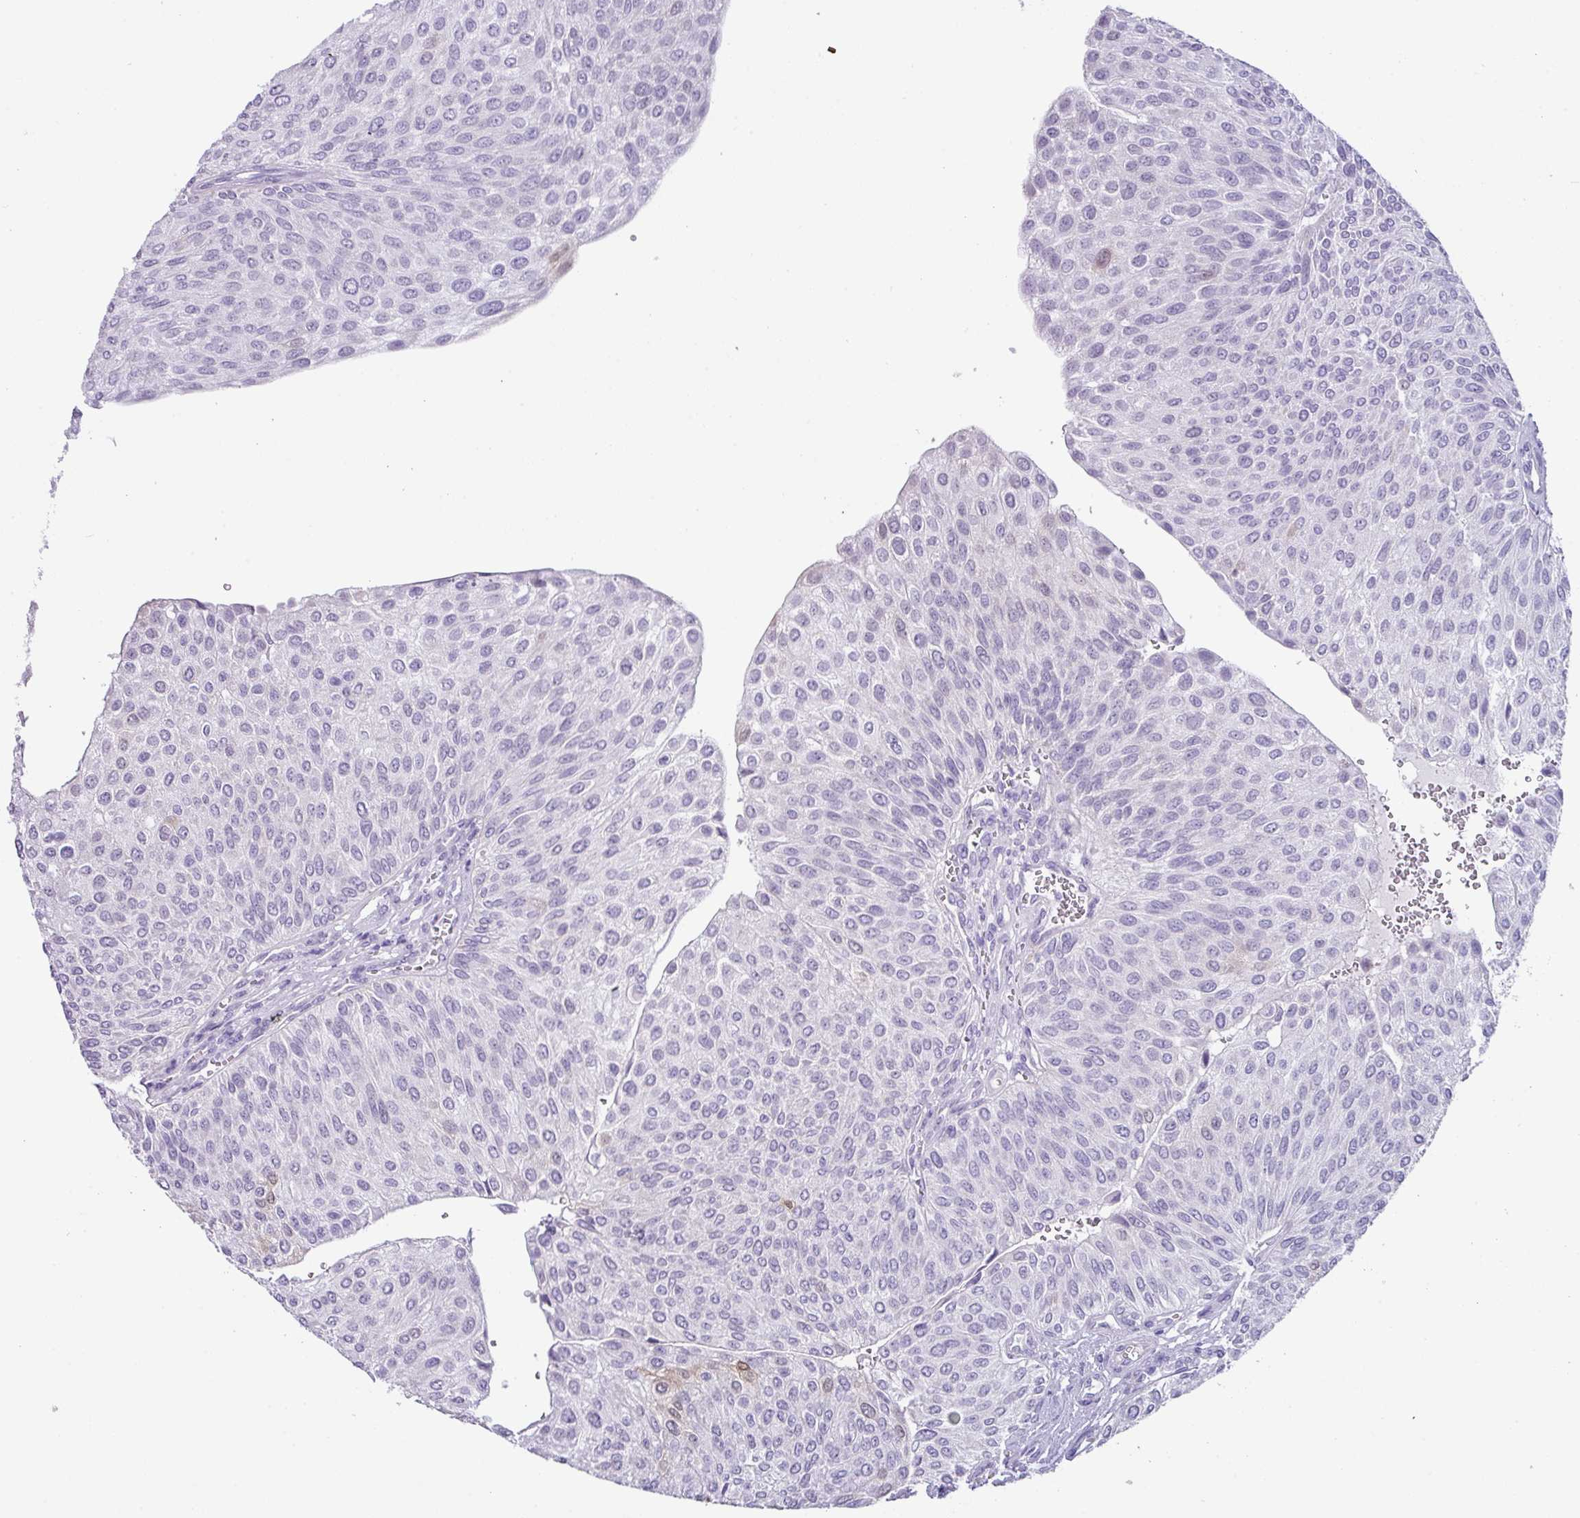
{"staining": {"intensity": "weak", "quantity": "<25%", "location": "cytoplasmic/membranous,nuclear"}, "tissue": "urothelial cancer", "cell_type": "Tumor cells", "image_type": "cancer", "snomed": [{"axis": "morphology", "description": "Urothelial carcinoma, NOS"}, {"axis": "topography", "description": "Urinary bladder"}], "caption": "Tumor cells show no significant expression in transitional cell carcinoma.", "gene": "NCCRP1", "patient": {"sex": "male", "age": 67}}